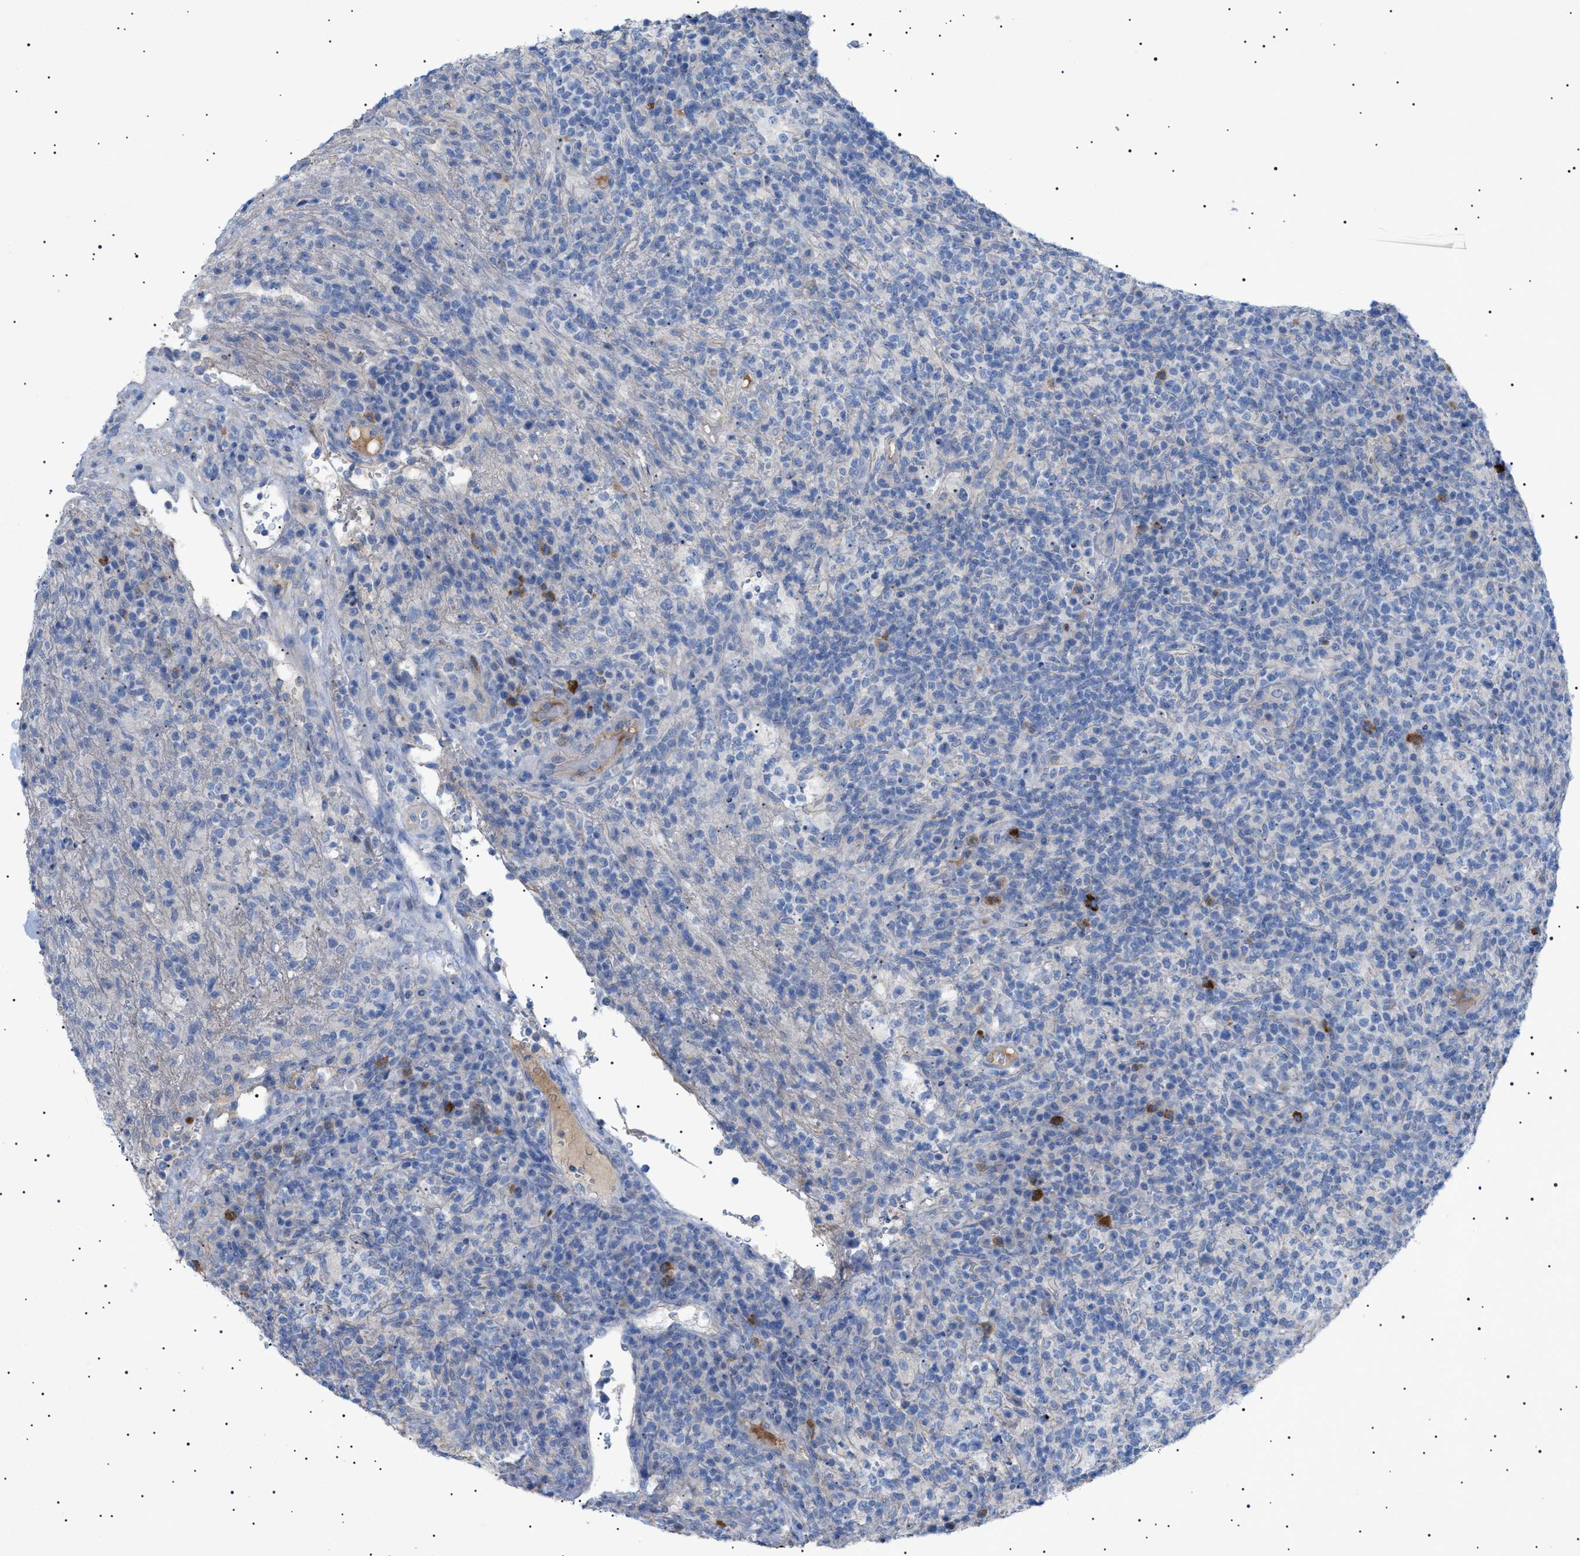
{"staining": {"intensity": "negative", "quantity": "none", "location": "none"}, "tissue": "lymphoma", "cell_type": "Tumor cells", "image_type": "cancer", "snomed": [{"axis": "morphology", "description": "Malignant lymphoma, non-Hodgkin's type, High grade"}, {"axis": "topography", "description": "Lymph node"}], "caption": "High magnification brightfield microscopy of malignant lymphoma, non-Hodgkin's type (high-grade) stained with DAB (3,3'-diaminobenzidine) (brown) and counterstained with hematoxylin (blue): tumor cells show no significant staining. The staining is performed using DAB (3,3'-diaminobenzidine) brown chromogen with nuclei counter-stained in using hematoxylin.", "gene": "ADAMTS1", "patient": {"sex": "female", "age": 76}}